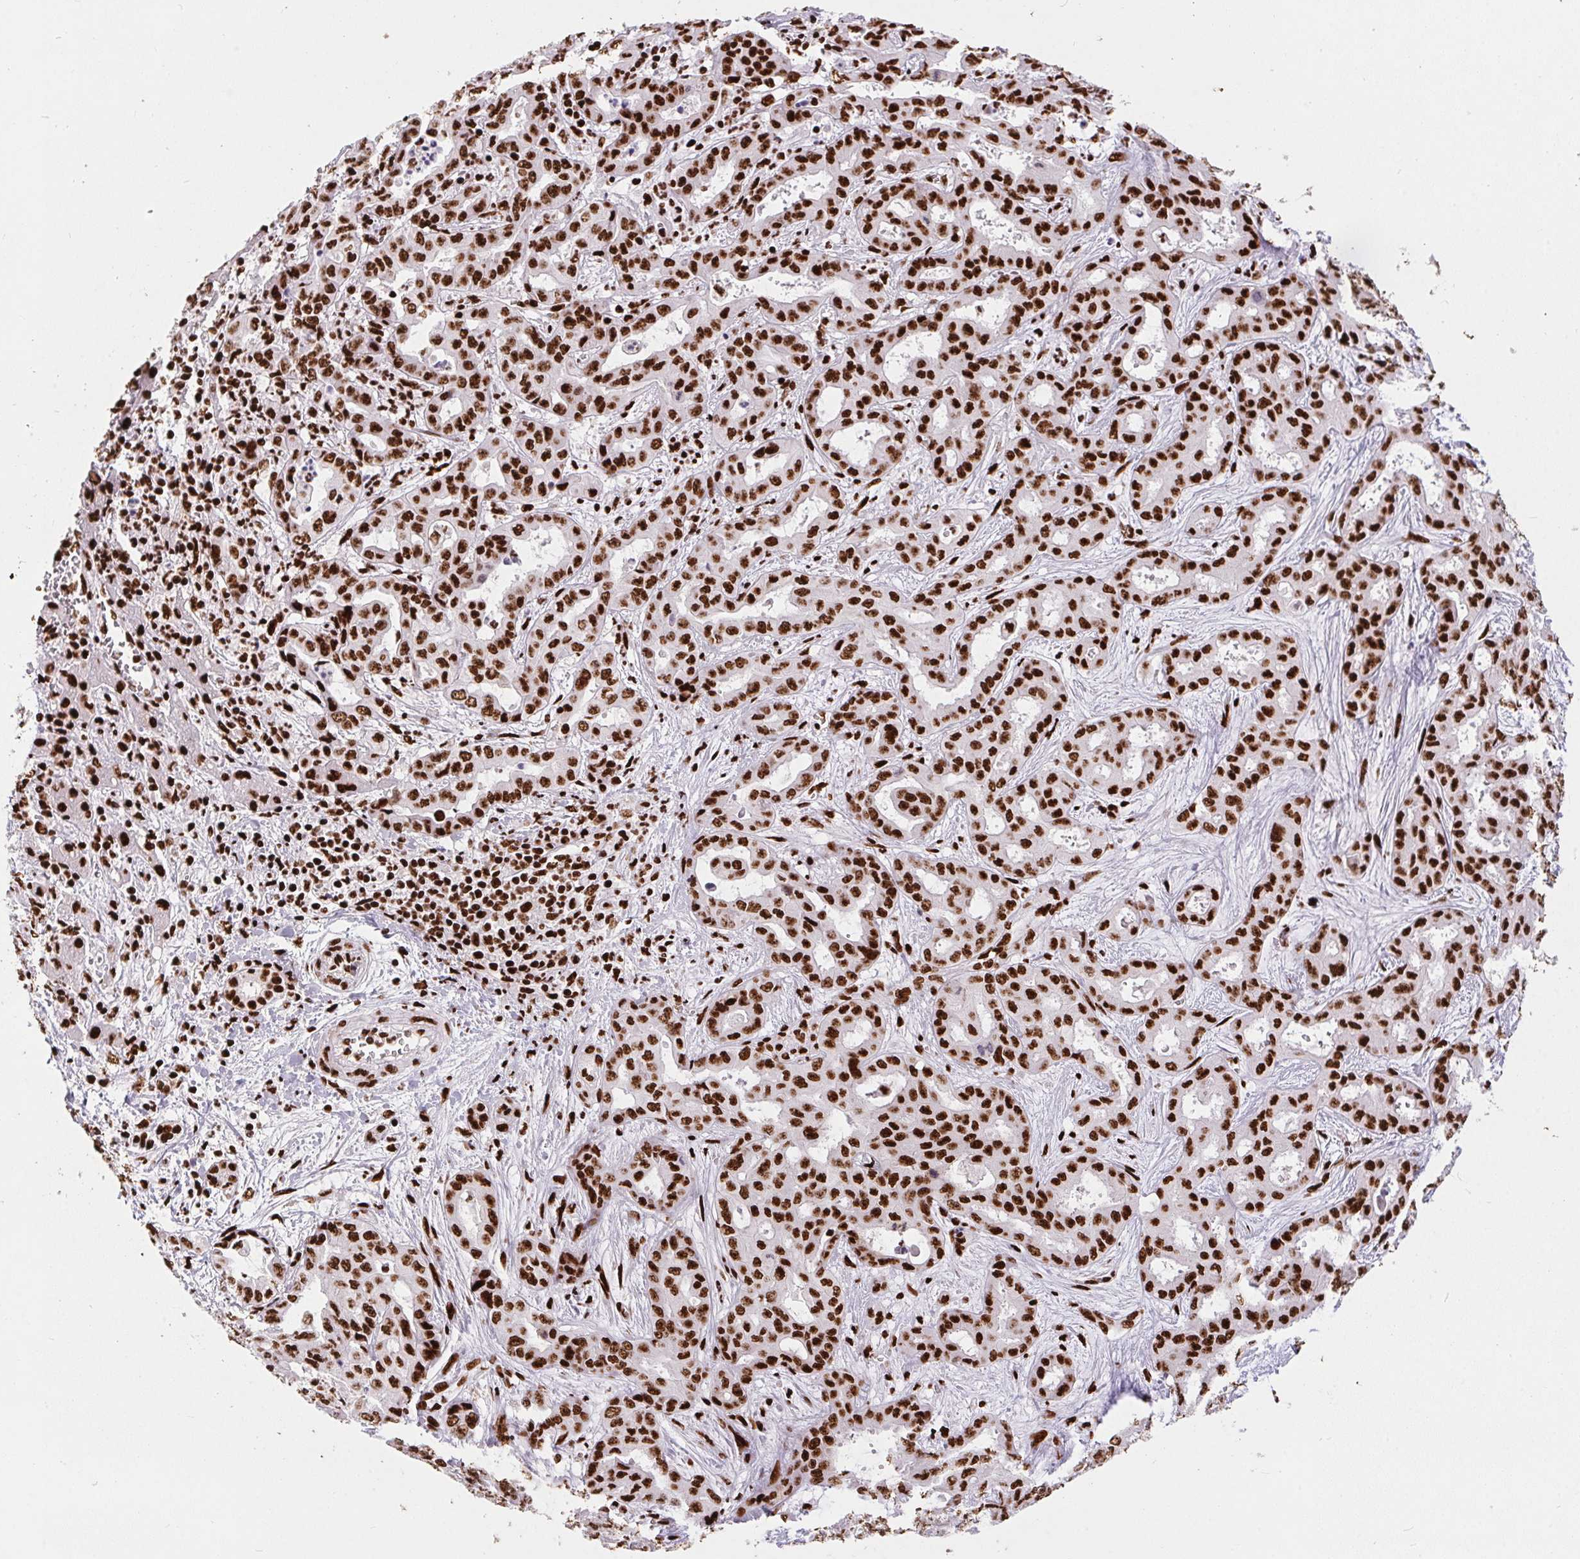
{"staining": {"intensity": "strong", "quantity": ">75%", "location": "nuclear"}, "tissue": "liver cancer", "cell_type": "Tumor cells", "image_type": "cancer", "snomed": [{"axis": "morphology", "description": "Cholangiocarcinoma"}, {"axis": "topography", "description": "Liver"}], "caption": "A high-resolution photomicrograph shows immunohistochemistry (IHC) staining of cholangiocarcinoma (liver), which displays strong nuclear positivity in approximately >75% of tumor cells.", "gene": "PAGE3", "patient": {"sex": "female", "age": 64}}